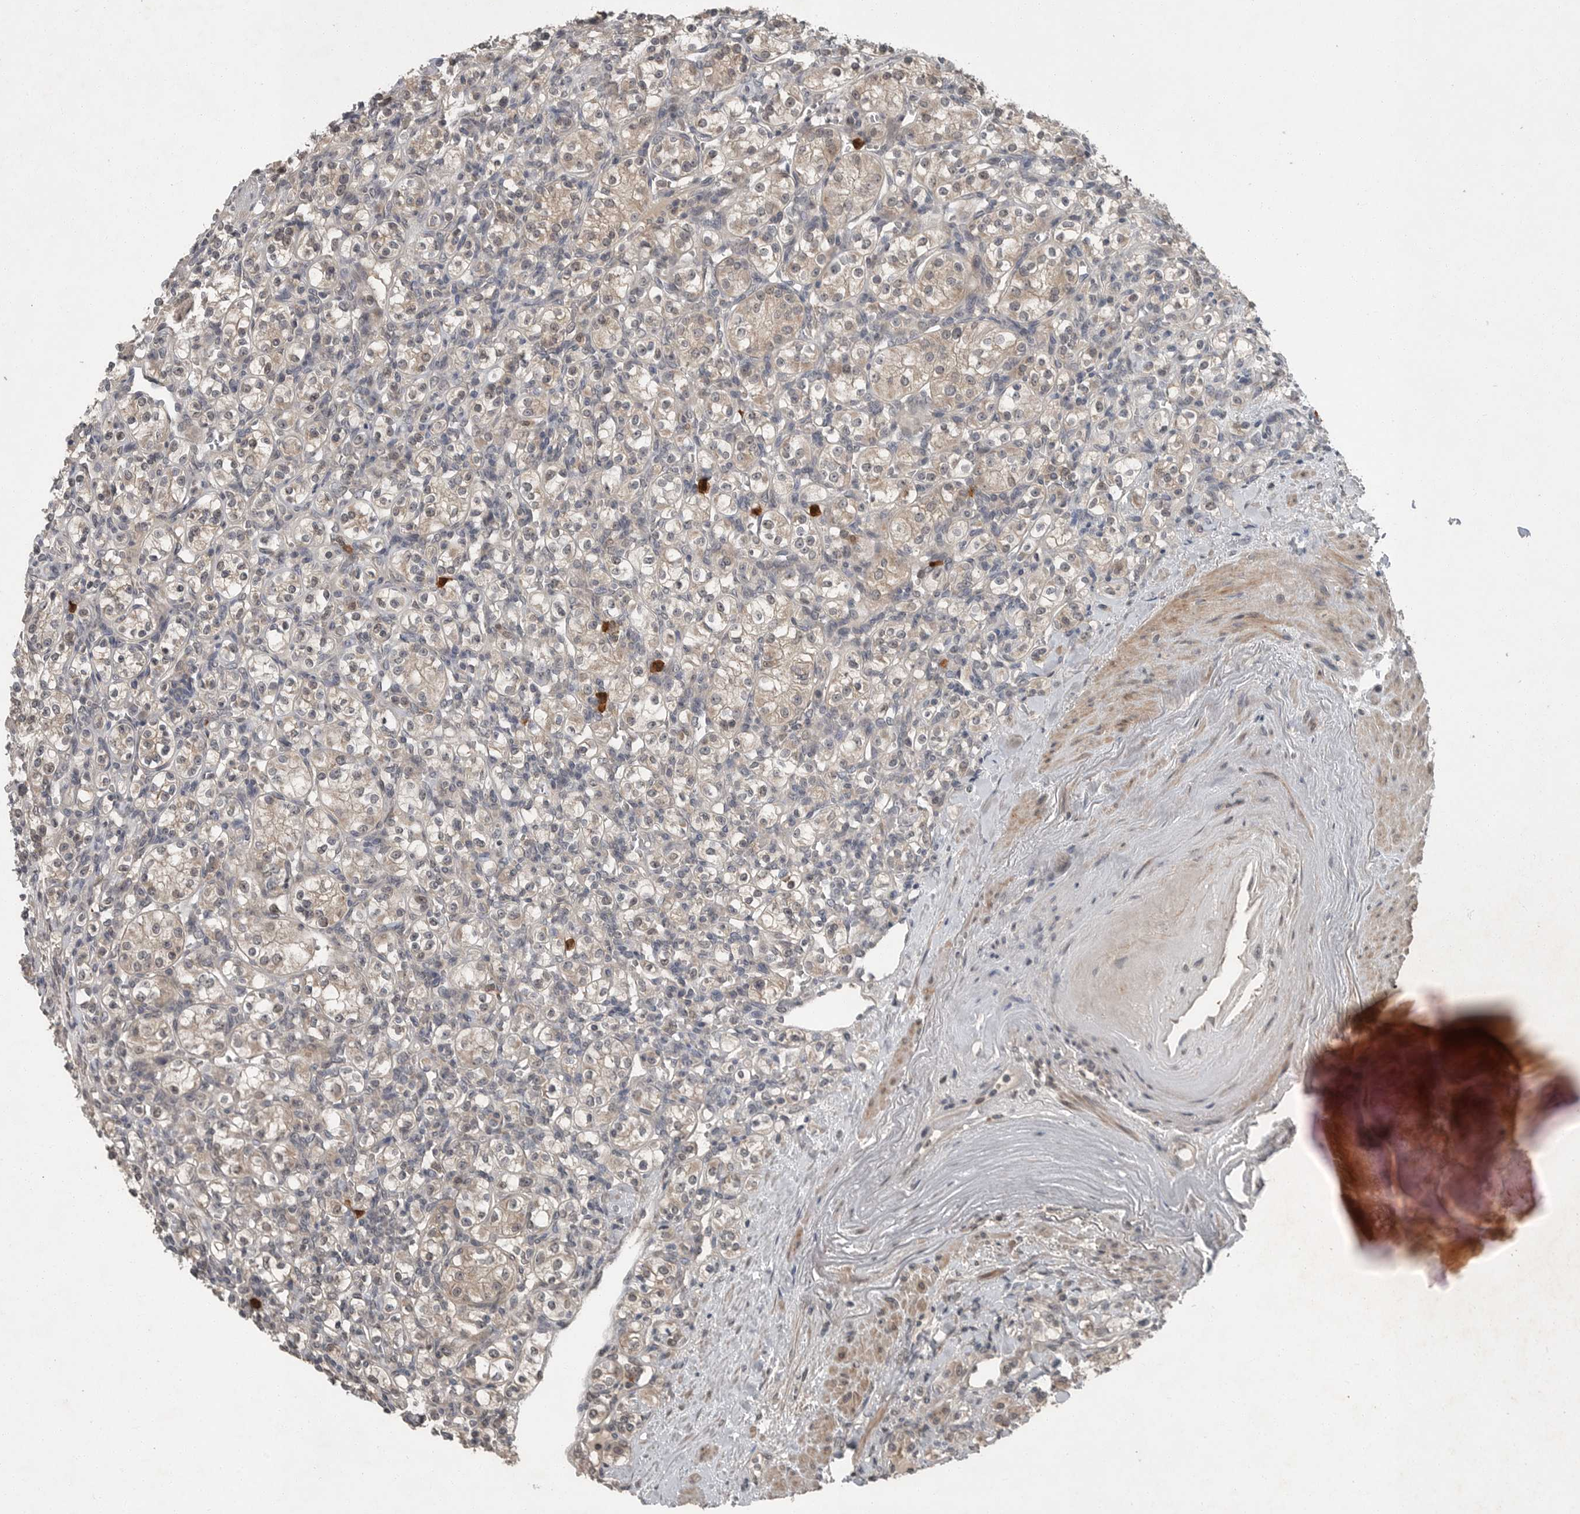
{"staining": {"intensity": "weak", "quantity": "25%-75%", "location": "cytoplasmic/membranous"}, "tissue": "renal cancer", "cell_type": "Tumor cells", "image_type": "cancer", "snomed": [{"axis": "morphology", "description": "Adenocarcinoma, NOS"}, {"axis": "topography", "description": "Kidney"}], "caption": "Adenocarcinoma (renal) tissue shows weak cytoplasmic/membranous positivity in about 25%-75% of tumor cells, visualized by immunohistochemistry. (brown staining indicates protein expression, while blue staining denotes nuclei).", "gene": "SCP2", "patient": {"sex": "male", "age": 77}}